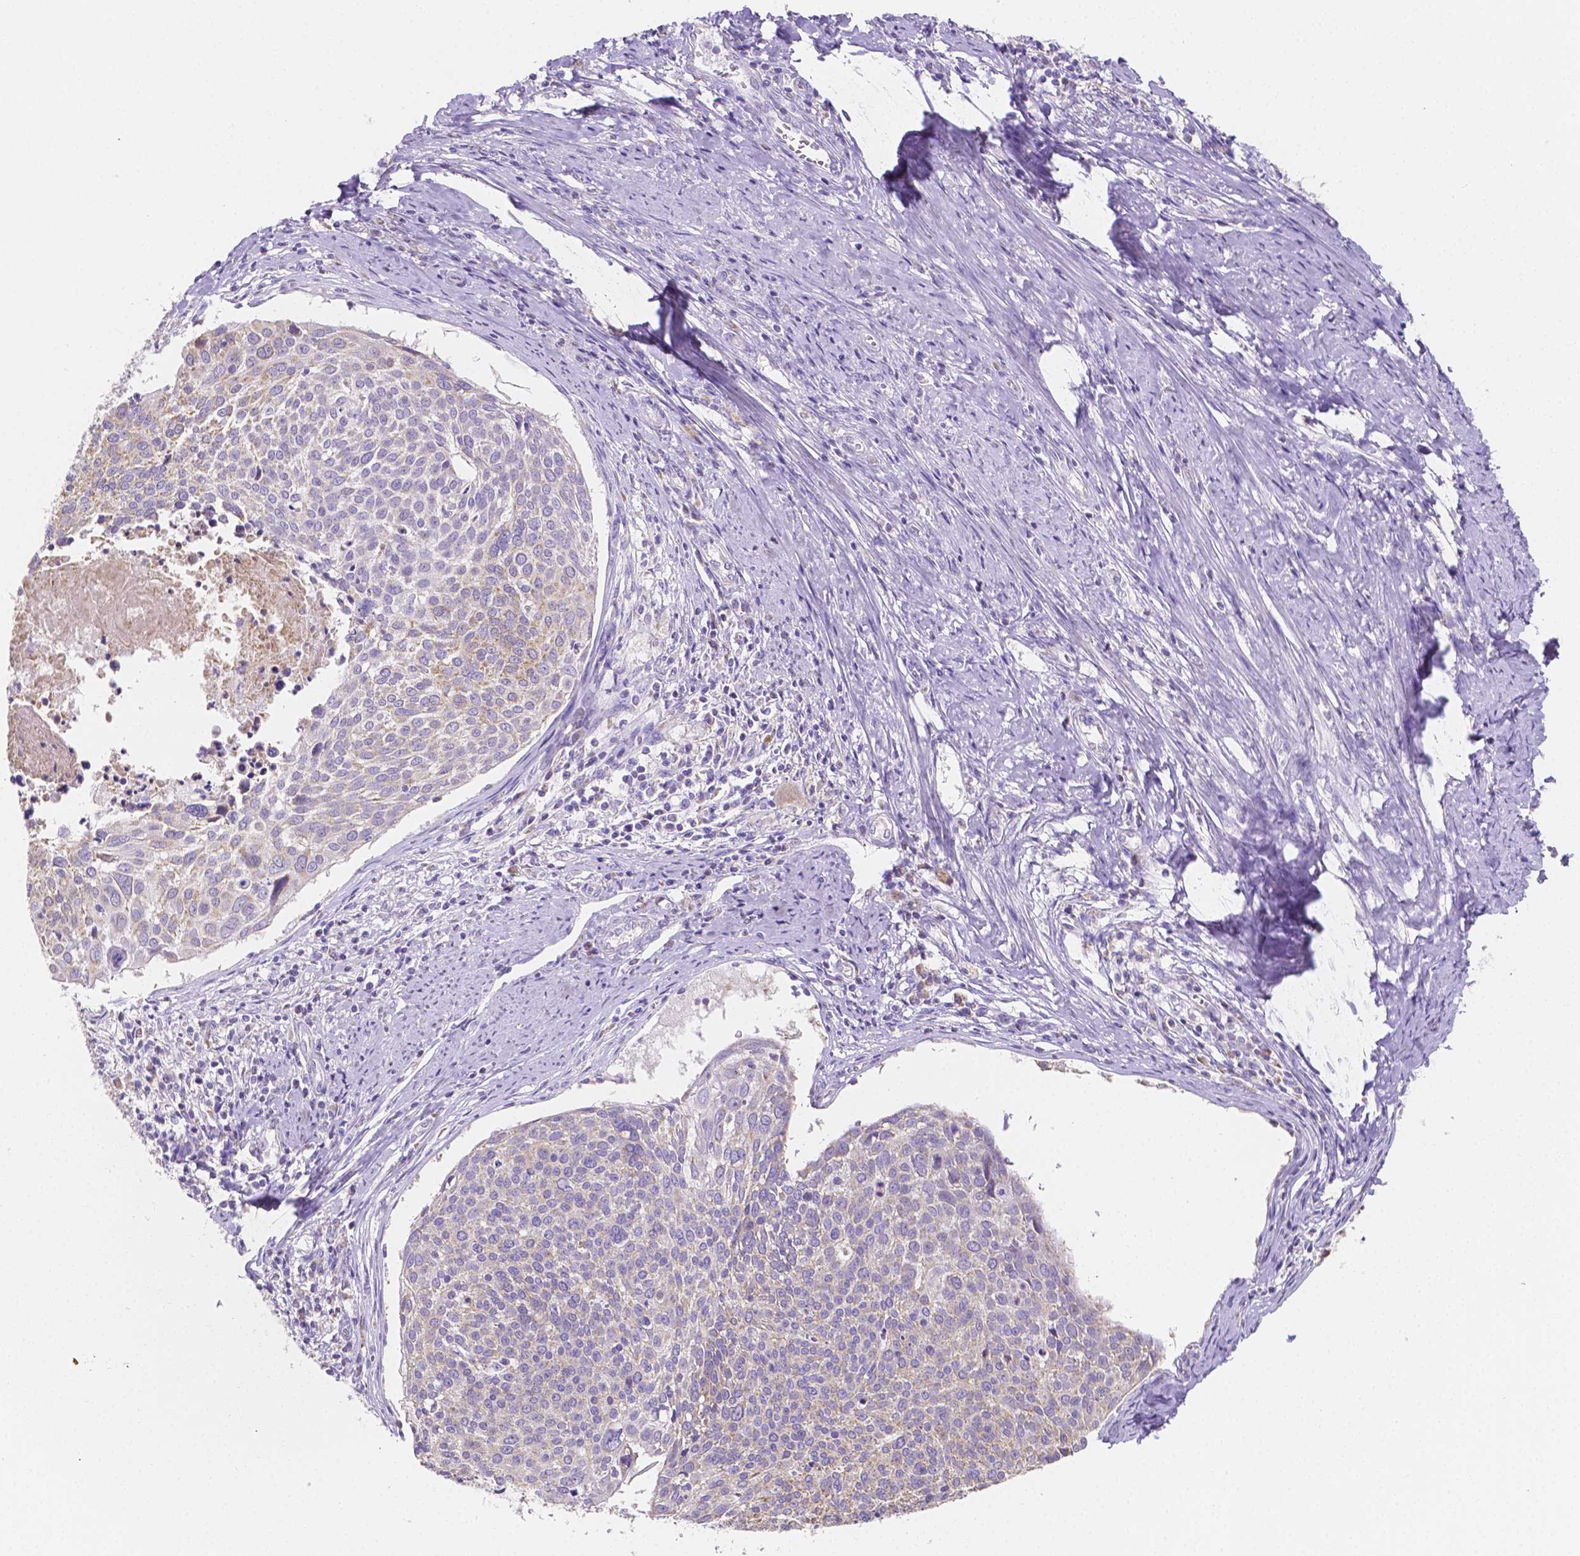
{"staining": {"intensity": "negative", "quantity": "none", "location": "none"}, "tissue": "cervical cancer", "cell_type": "Tumor cells", "image_type": "cancer", "snomed": [{"axis": "morphology", "description": "Squamous cell carcinoma, NOS"}, {"axis": "topography", "description": "Cervix"}], "caption": "An immunohistochemistry (IHC) photomicrograph of cervical cancer is shown. There is no staining in tumor cells of cervical cancer.", "gene": "TMEM130", "patient": {"sex": "female", "age": 39}}